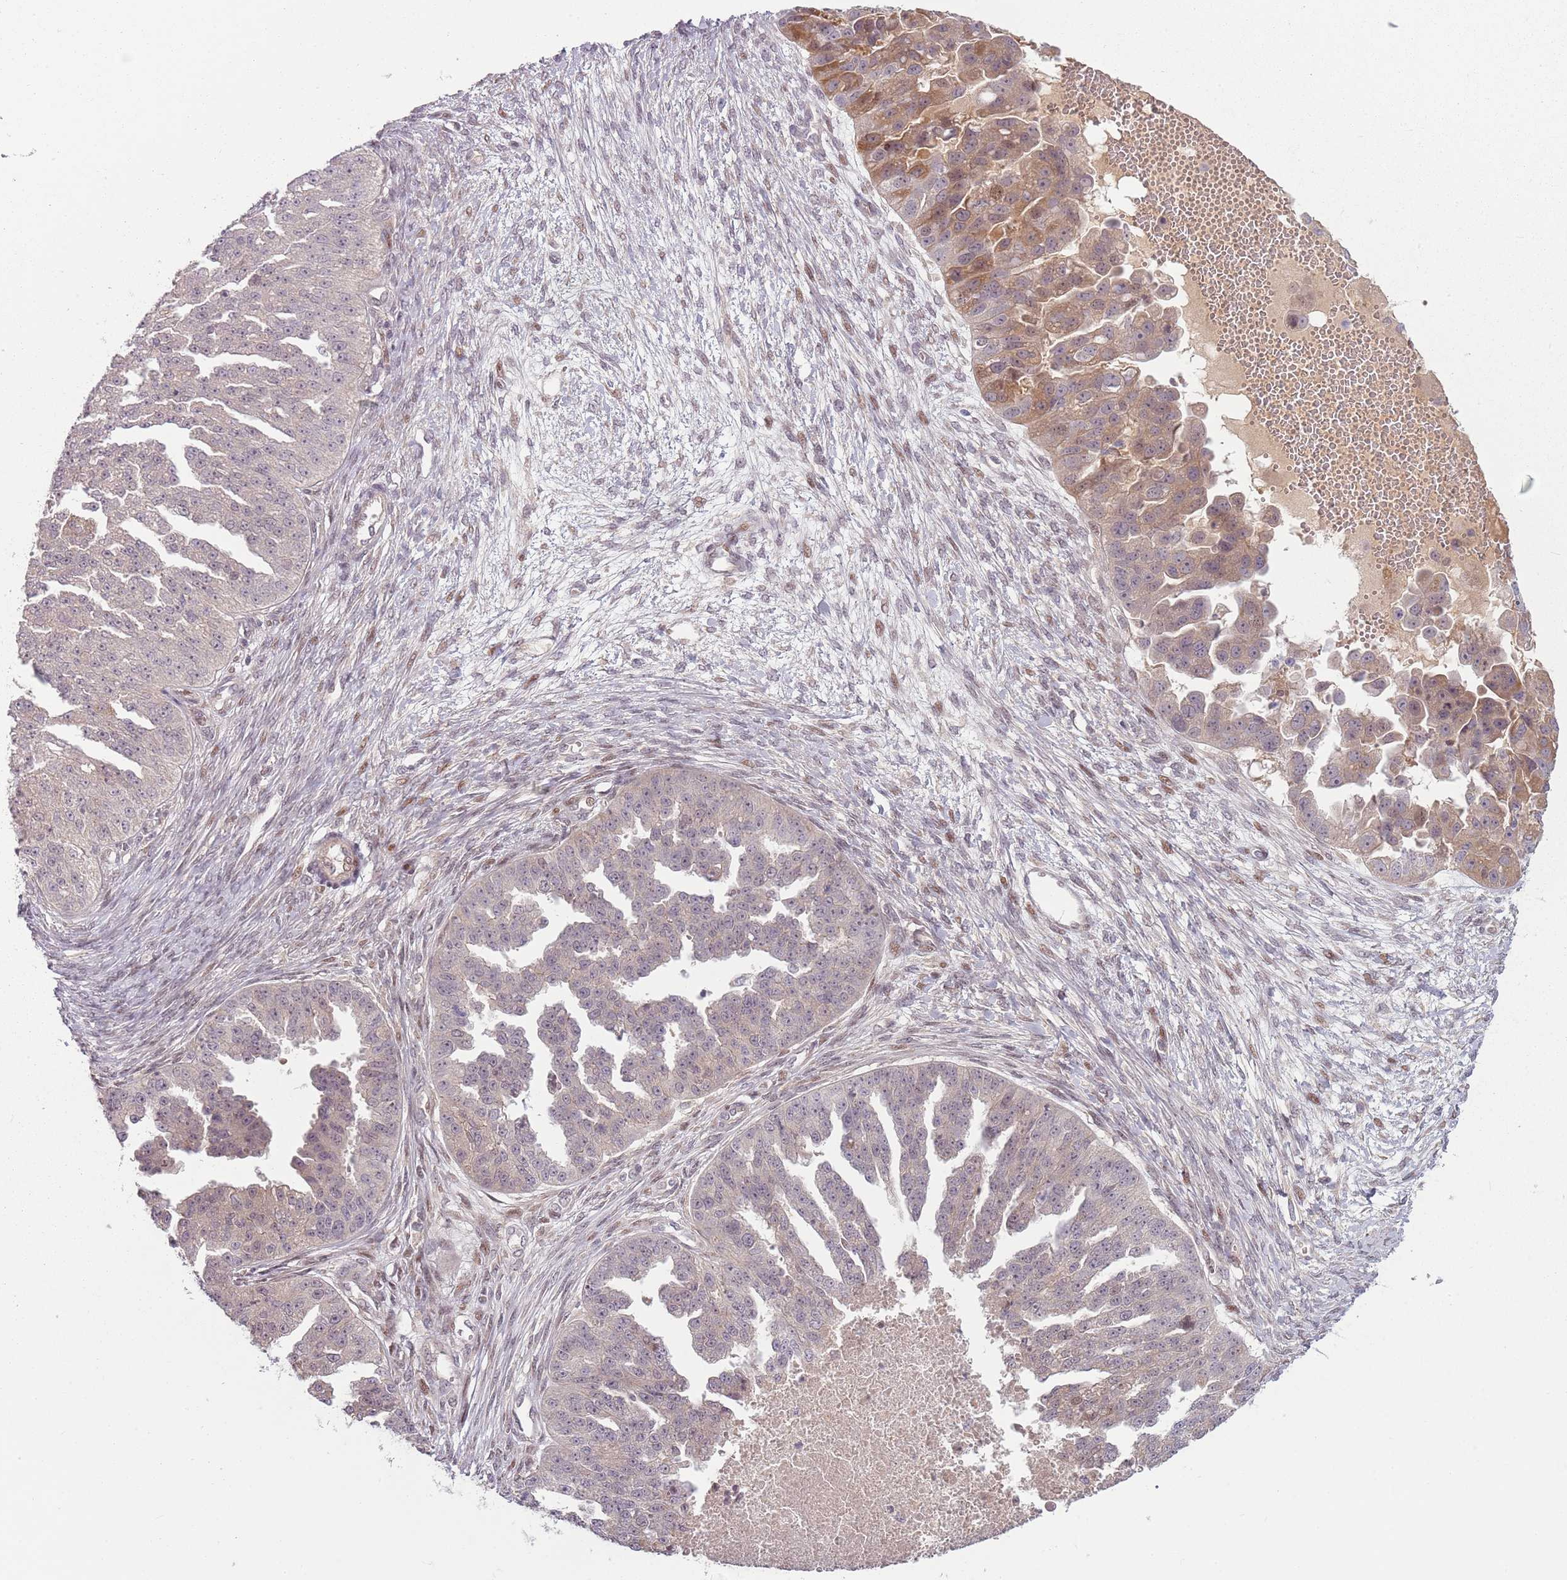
{"staining": {"intensity": "moderate", "quantity": "<25%", "location": "cytoplasmic/membranous"}, "tissue": "ovarian cancer", "cell_type": "Tumor cells", "image_type": "cancer", "snomed": [{"axis": "morphology", "description": "Cystadenocarcinoma, serous, NOS"}, {"axis": "topography", "description": "Ovary"}], "caption": "IHC micrograph of neoplastic tissue: serous cystadenocarcinoma (ovarian) stained using immunohistochemistry (IHC) reveals low levels of moderate protein expression localized specifically in the cytoplasmic/membranous of tumor cells, appearing as a cytoplasmic/membranous brown color.", "gene": "ADGRG1", "patient": {"sex": "female", "age": 58}}